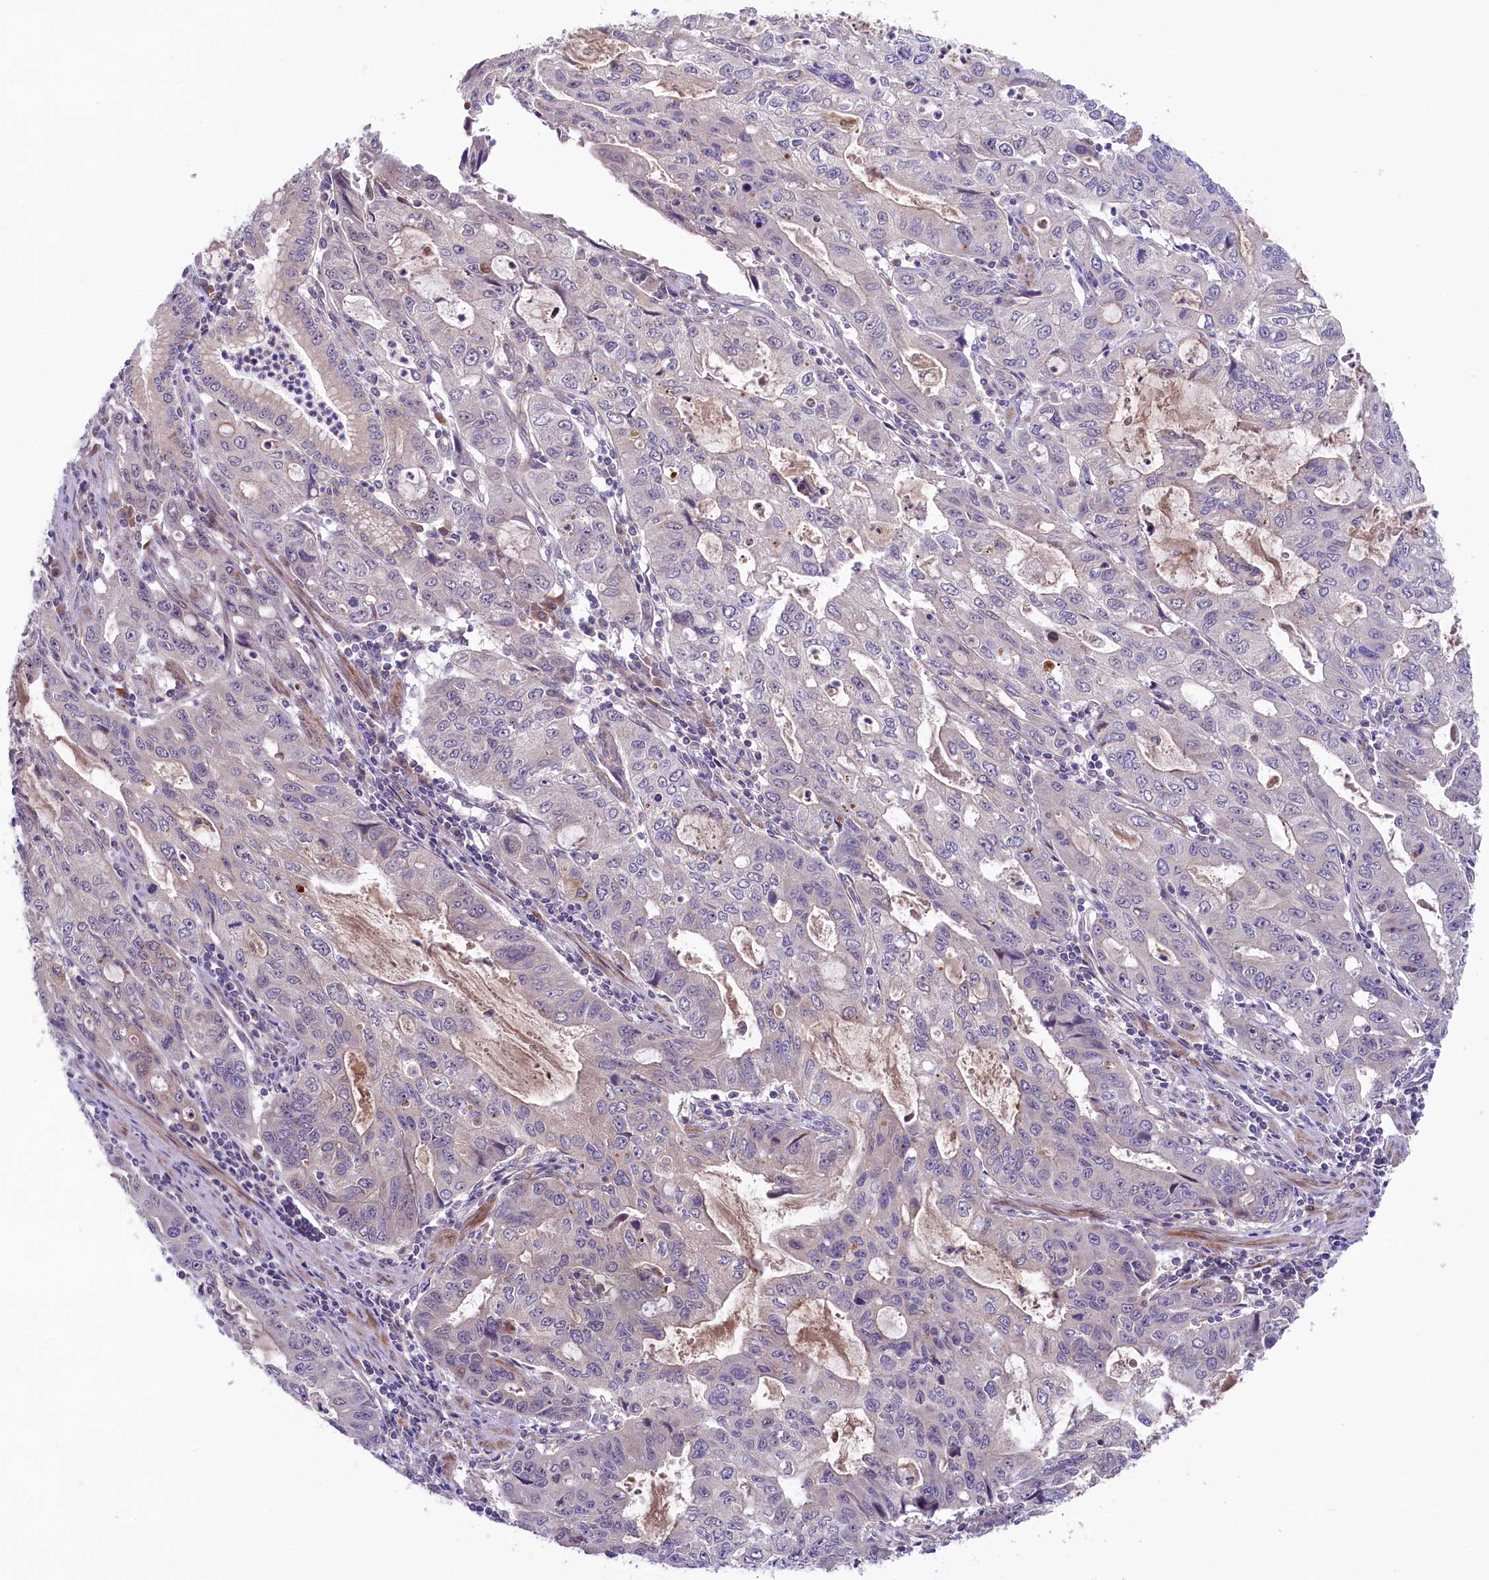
{"staining": {"intensity": "negative", "quantity": "none", "location": "none"}, "tissue": "stomach cancer", "cell_type": "Tumor cells", "image_type": "cancer", "snomed": [{"axis": "morphology", "description": "Adenocarcinoma, NOS"}, {"axis": "topography", "description": "Stomach, upper"}], "caption": "The histopathology image displays no significant positivity in tumor cells of stomach adenocarcinoma.", "gene": "COG8", "patient": {"sex": "female", "age": 52}}